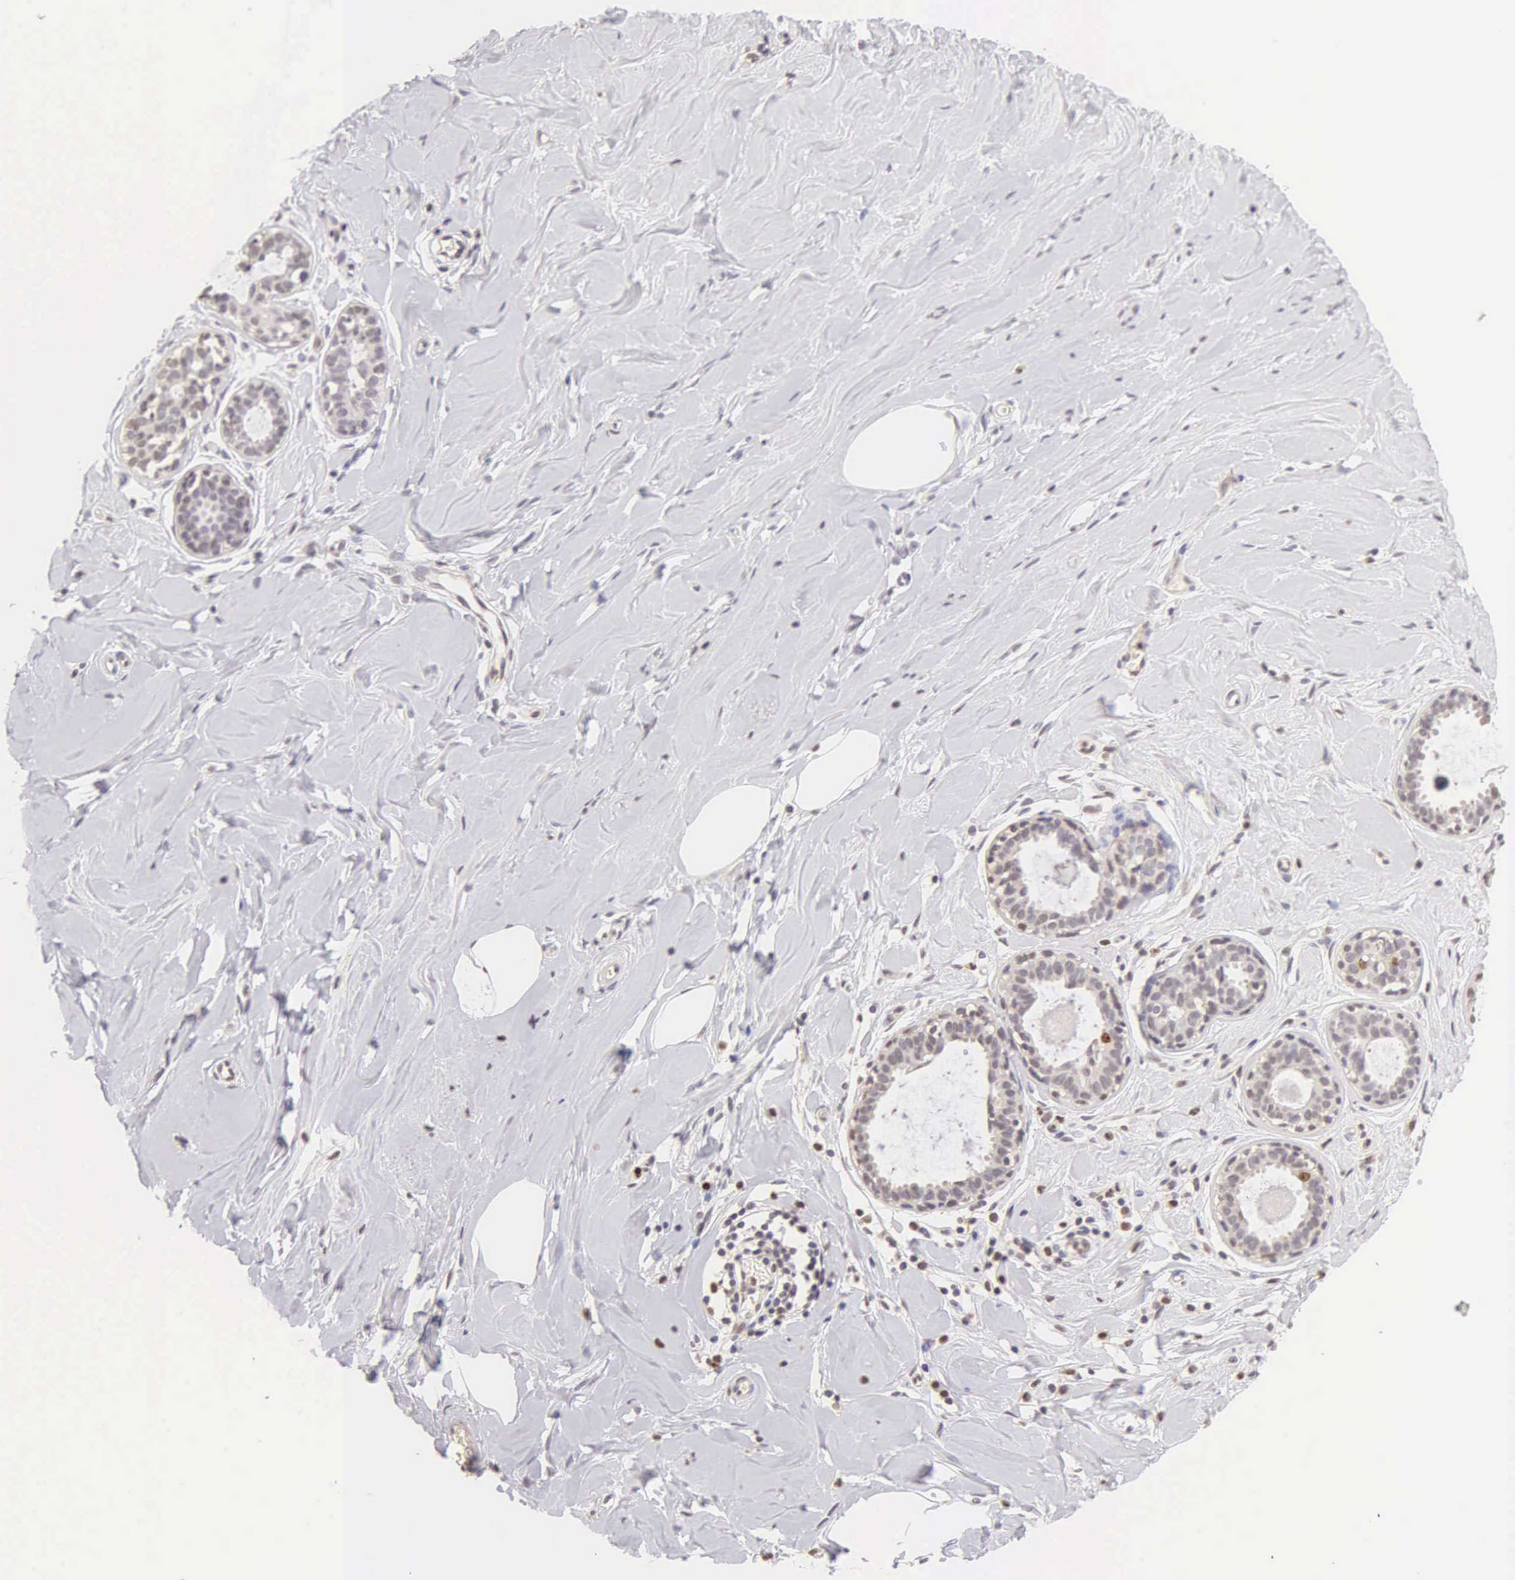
{"staining": {"intensity": "negative", "quantity": "none", "location": "none"}, "tissue": "breast", "cell_type": "Adipocytes", "image_type": "normal", "snomed": [{"axis": "morphology", "description": "Normal tissue, NOS"}, {"axis": "topography", "description": "Breast"}], "caption": "DAB (3,3'-diaminobenzidine) immunohistochemical staining of normal breast displays no significant staining in adipocytes.", "gene": "MKI67", "patient": {"sex": "female", "age": 44}}